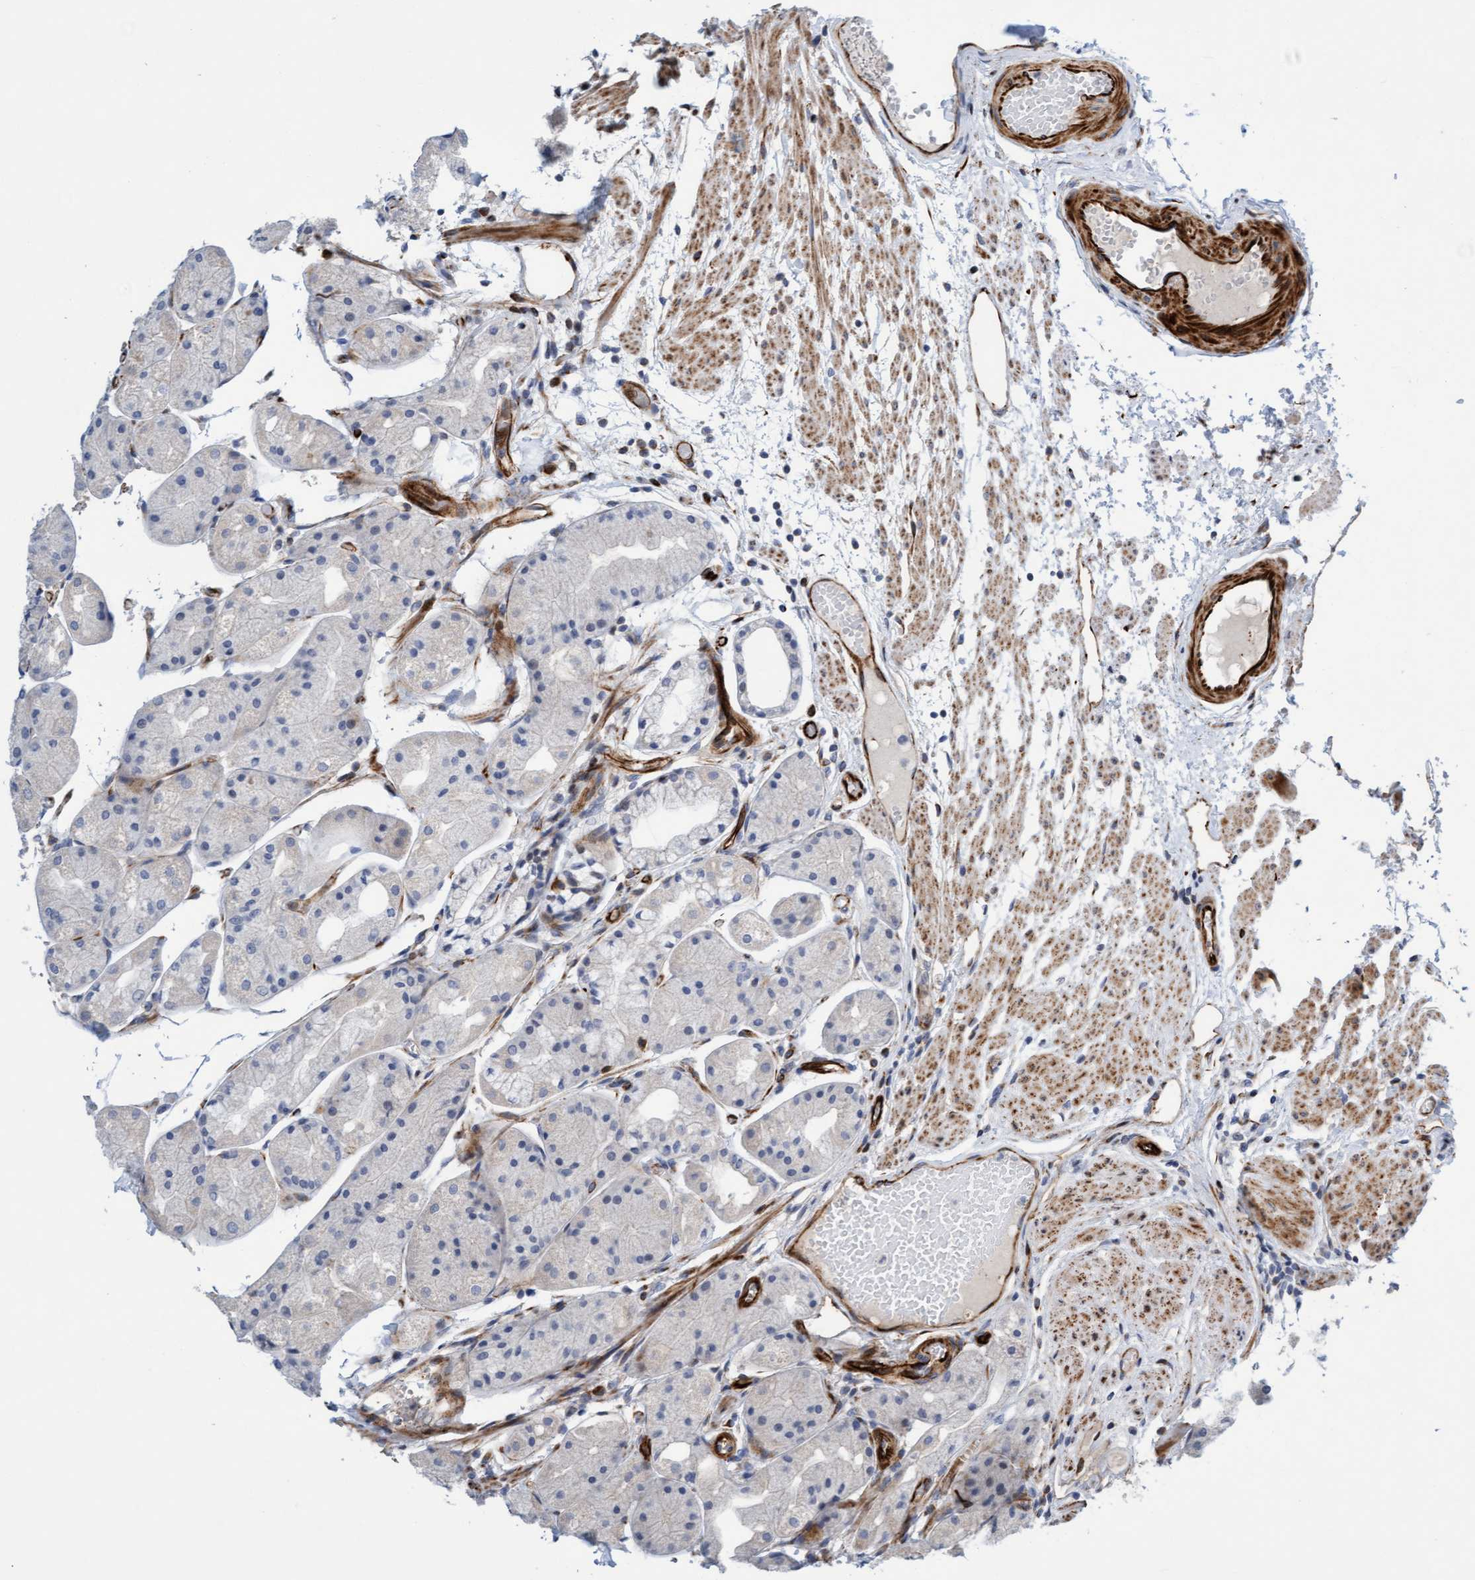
{"staining": {"intensity": "negative", "quantity": "none", "location": "none"}, "tissue": "stomach", "cell_type": "Glandular cells", "image_type": "normal", "snomed": [{"axis": "morphology", "description": "Normal tissue, NOS"}, {"axis": "topography", "description": "Stomach, upper"}], "caption": "There is no significant positivity in glandular cells of stomach. Nuclei are stained in blue.", "gene": "POLG2", "patient": {"sex": "male", "age": 72}}